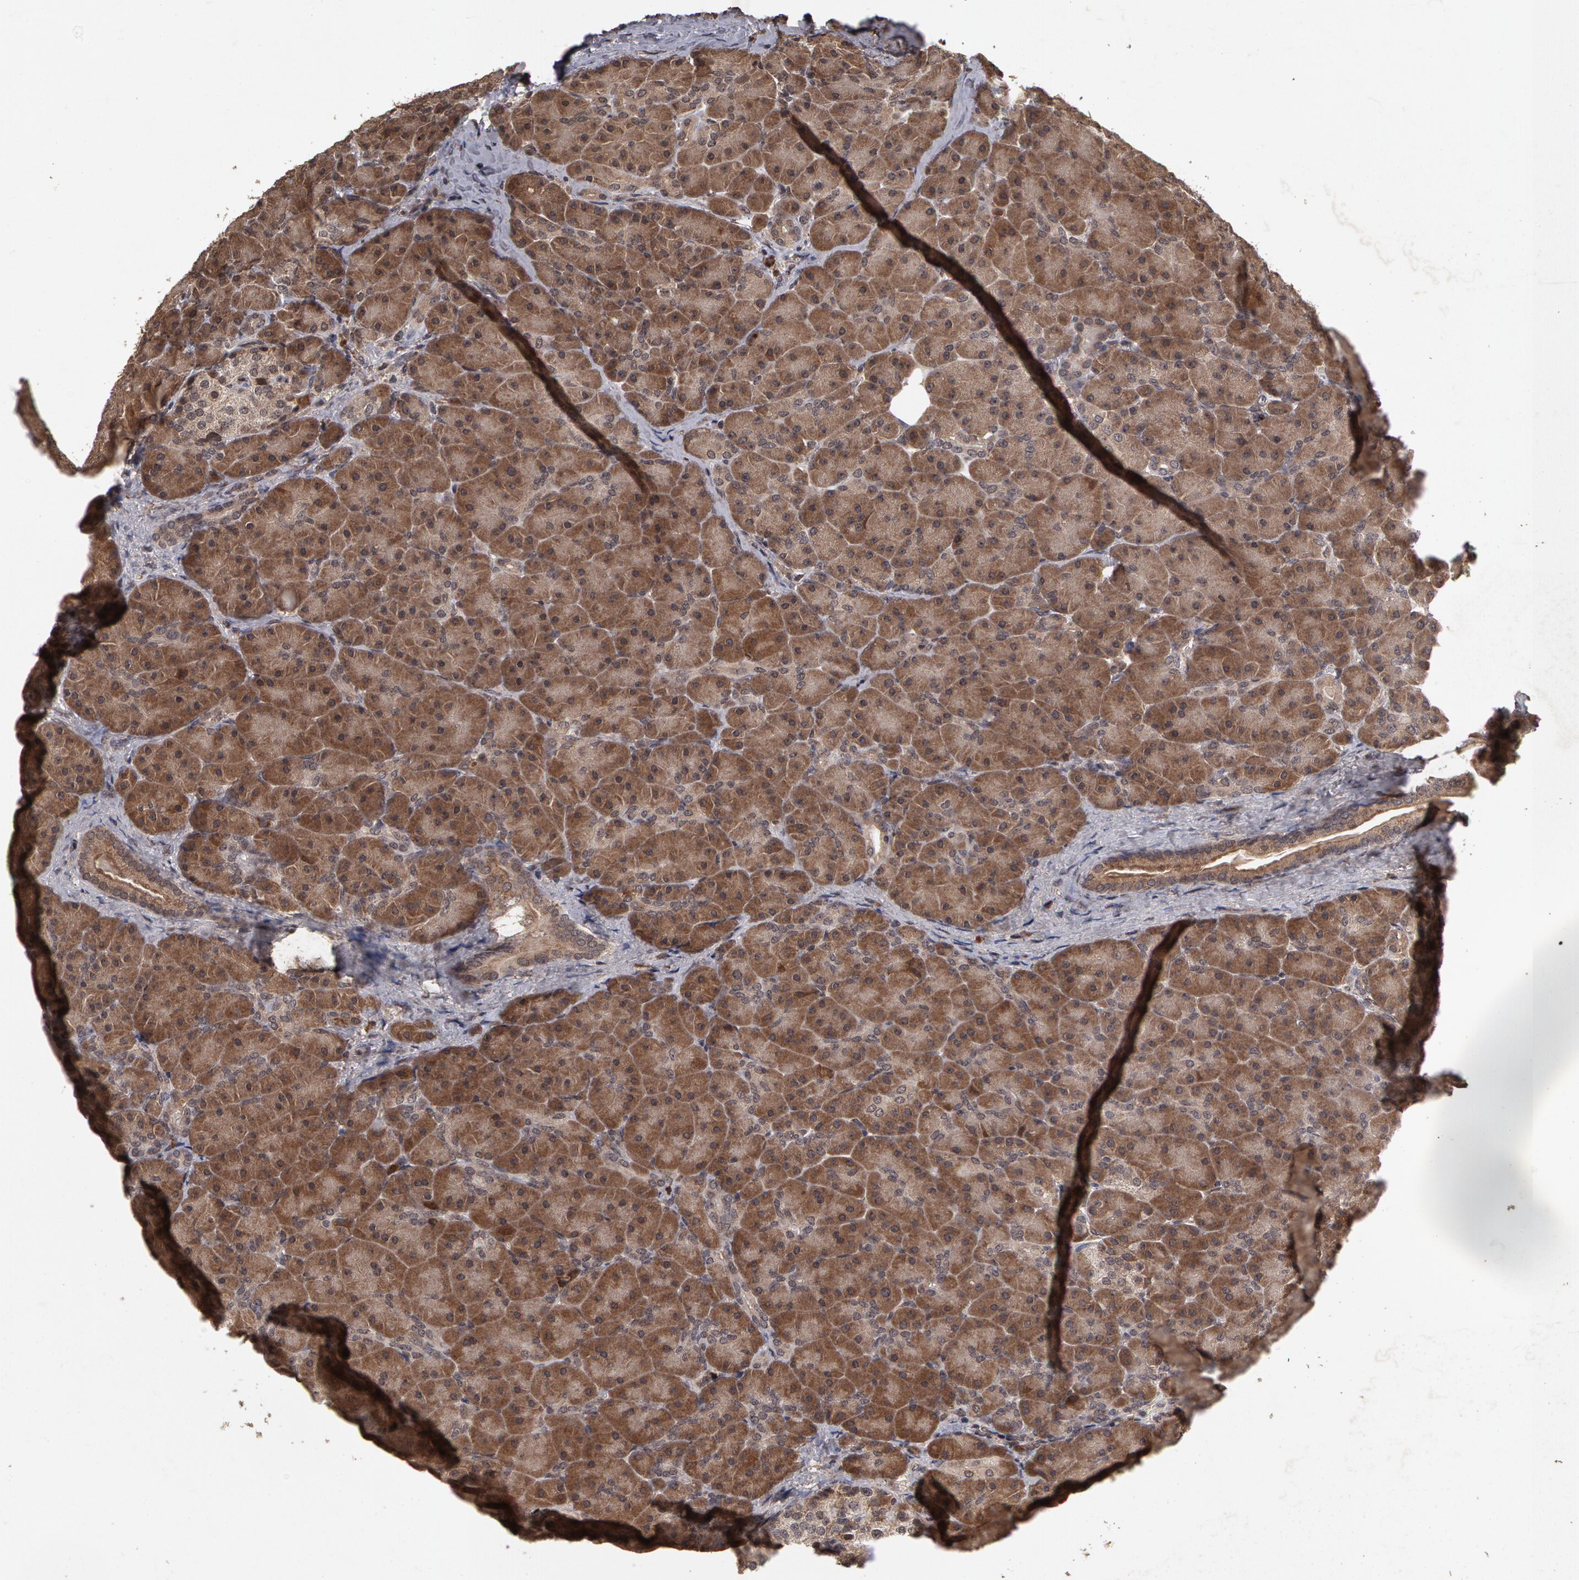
{"staining": {"intensity": "moderate", "quantity": ">75%", "location": "cytoplasmic/membranous"}, "tissue": "pancreas", "cell_type": "Exocrine glandular cells", "image_type": "normal", "snomed": [{"axis": "morphology", "description": "Normal tissue, NOS"}, {"axis": "topography", "description": "Pancreas"}], "caption": "Immunohistochemical staining of normal human pancreas demonstrates >75% levels of moderate cytoplasmic/membranous protein expression in approximately >75% of exocrine glandular cells.", "gene": "CALR", "patient": {"sex": "male", "age": 66}}